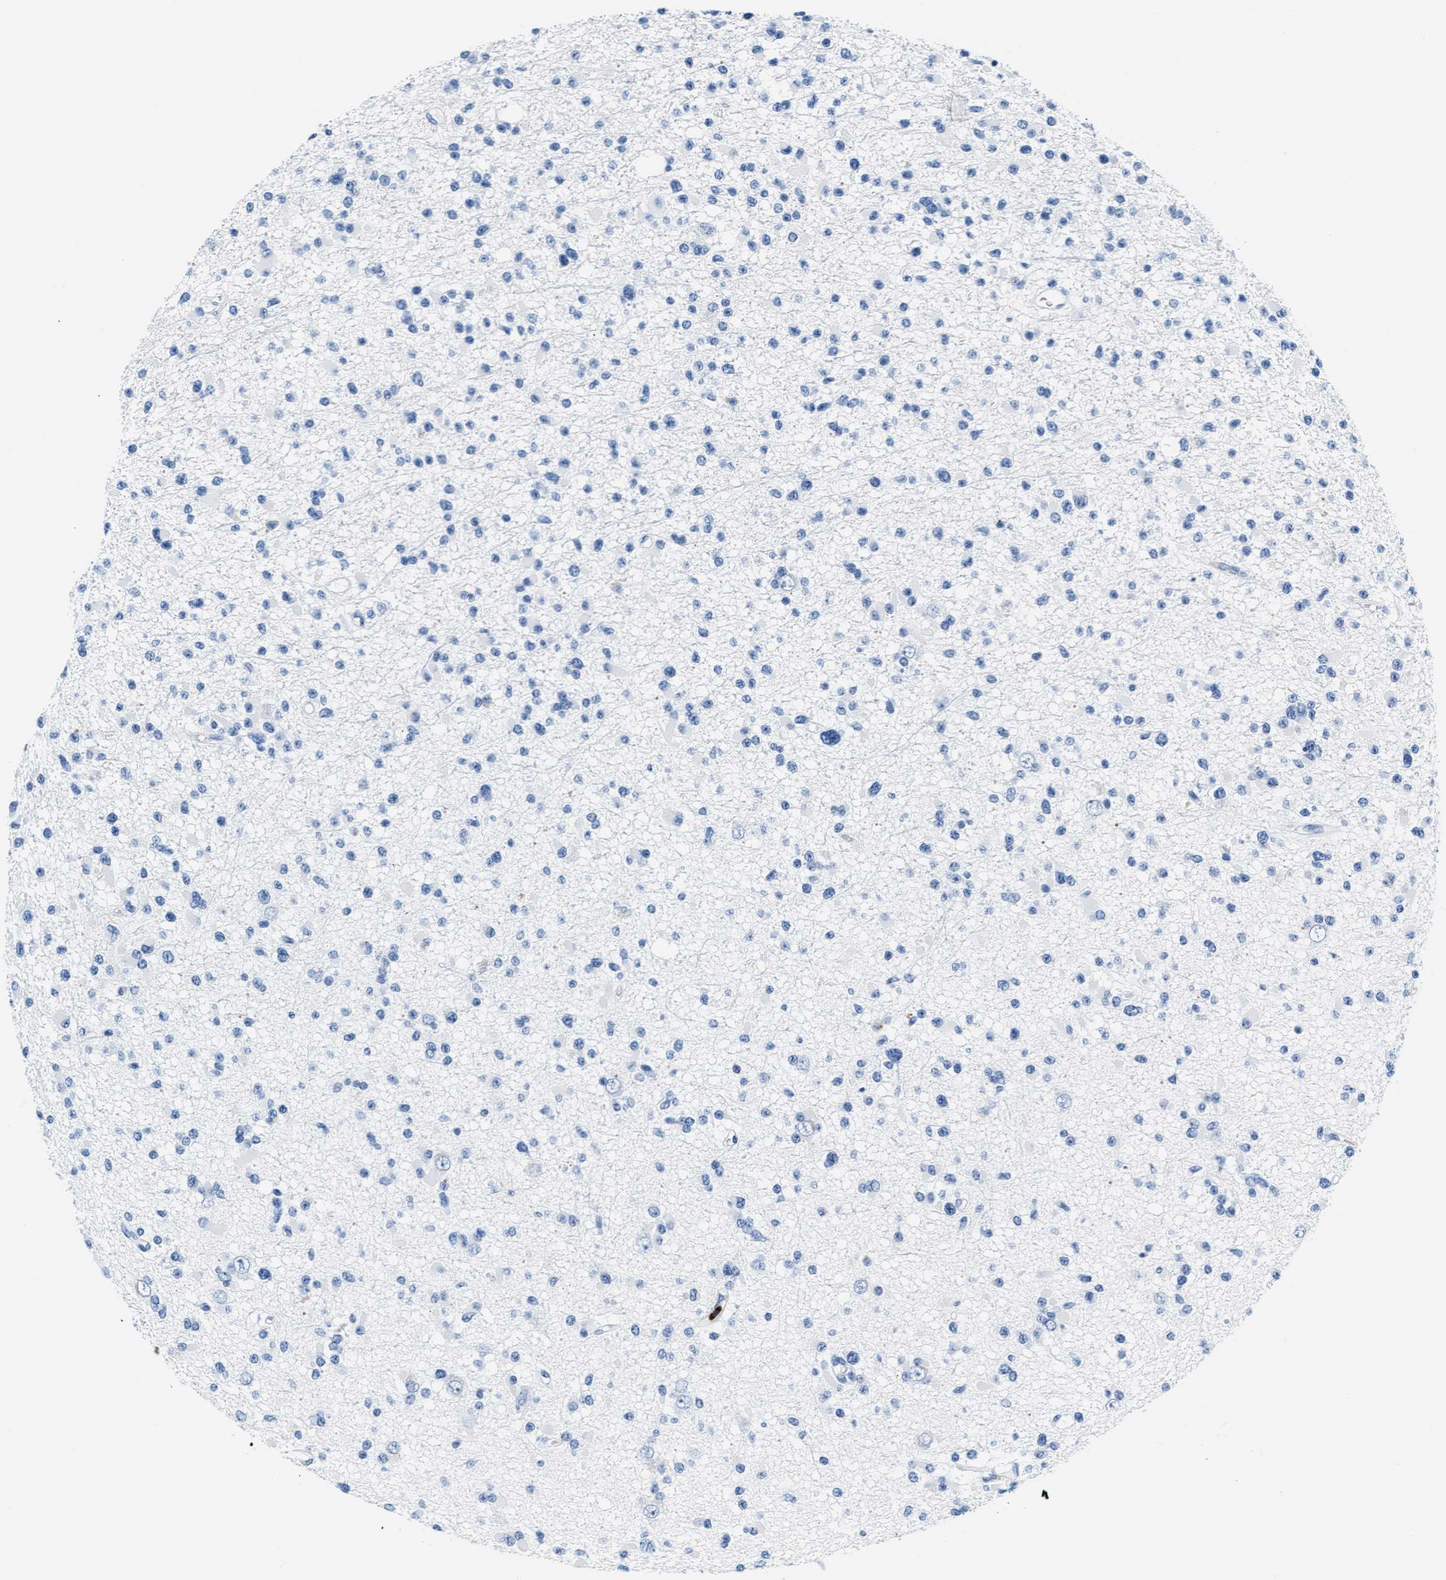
{"staining": {"intensity": "negative", "quantity": "none", "location": "none"}, "tissue": "glioma", "cell_type": "Tumor cells", "image_type": "cancer", "snomed": [{"axis": "morphology", "description": "Glioma, malignant, Low grade"}, {"axis": "topography", "description": "Brain"}], "caption": "Tumor cells show no significant positivity in glioma. (Brightfield microscopy of DAB IHC at high magnification).", "gene": "MMP8", "patient": {"sex": "female", "age": 22}}